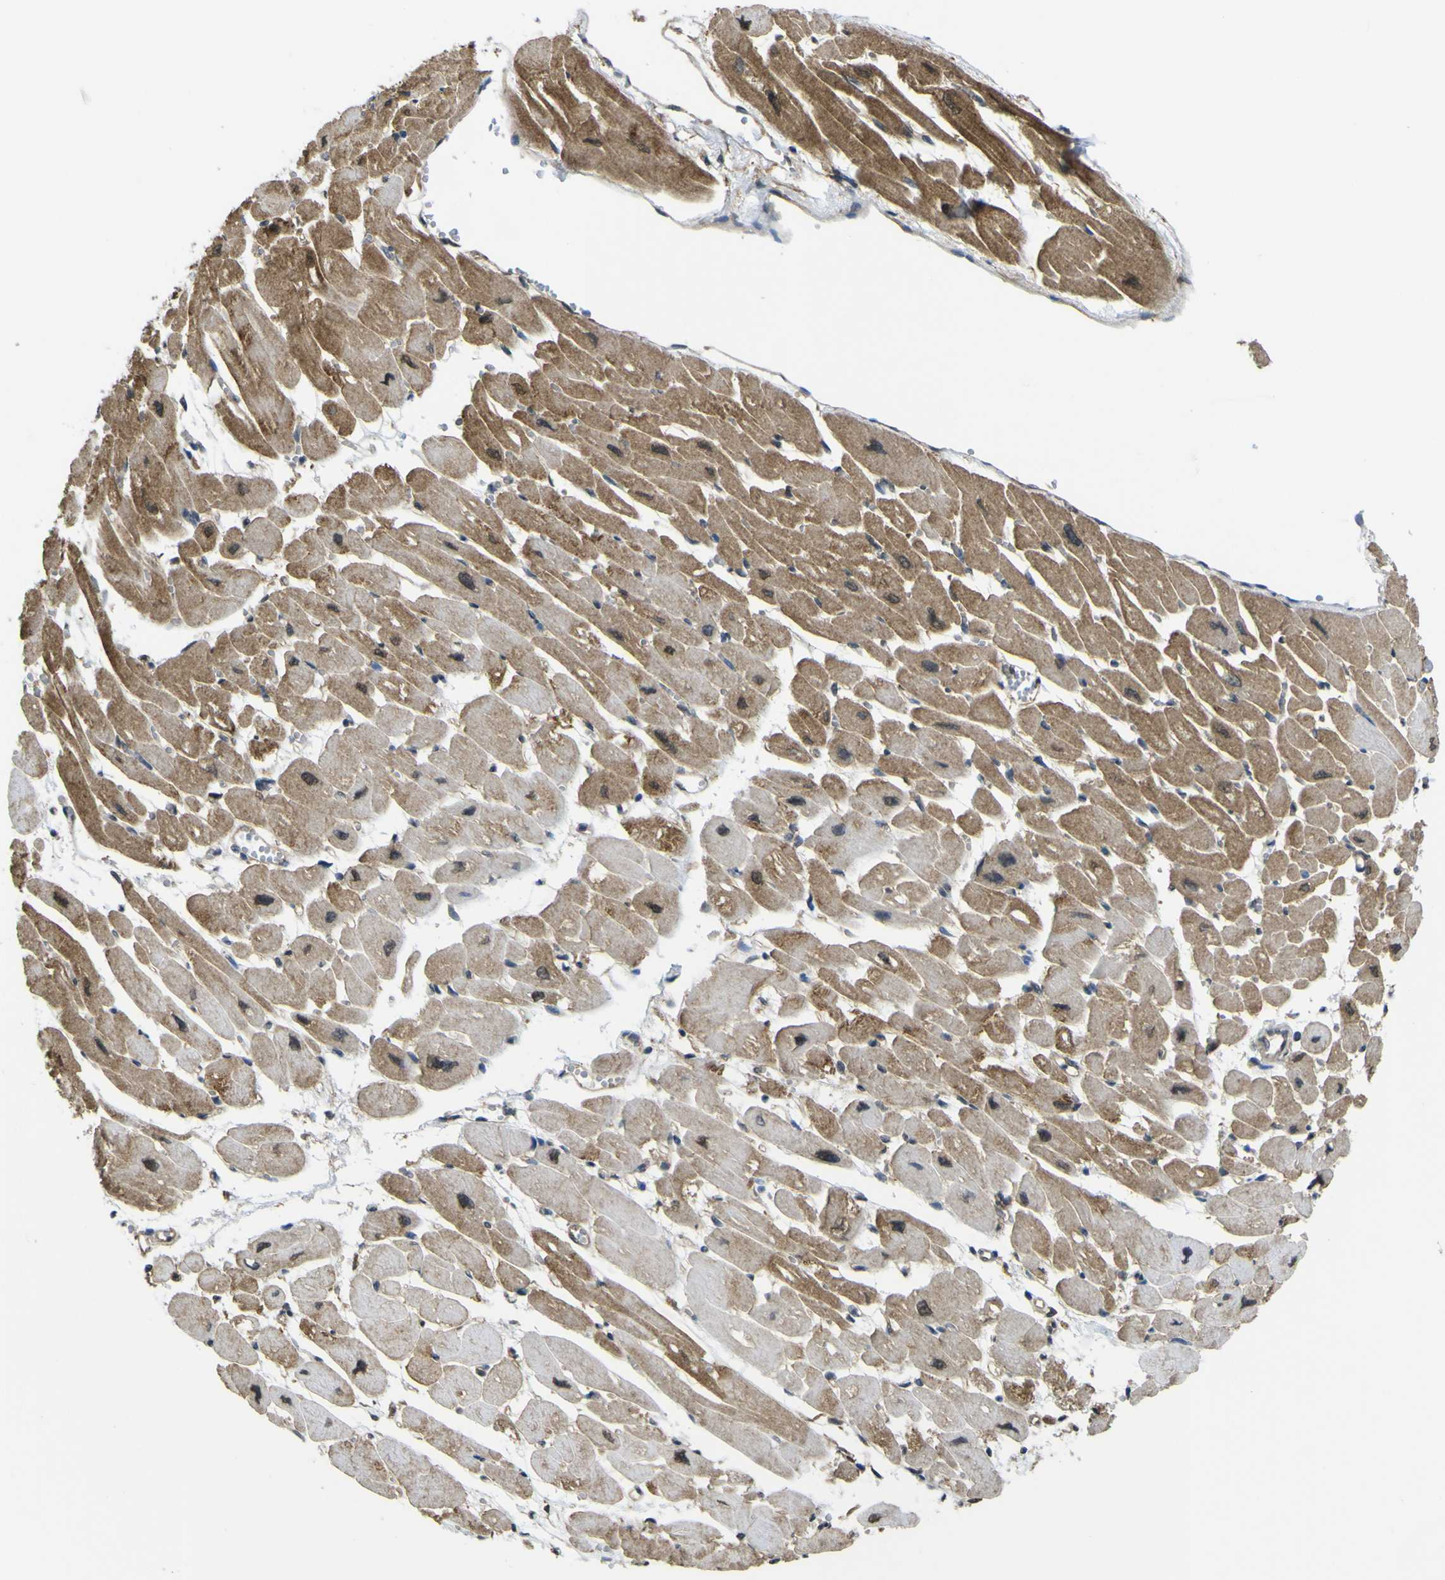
{"staining": {"intensity": "moderate", "quantity": ">75%", "location": "cytoplasmic/membranous,nuclear"}, "tissue": "heart muscle", "cell_type": "Cardiomyocytes", "image_type": "normal", "snomed": [{"axis": "morphology", "description": "Normal tissue, NOS"}, {"axis": "topography", "description": "Heart"}], "caption": "Moderate cytoplasmic/membranous,nuclear protein positivity is appreciated in approximately >75% of cardiomyocytes in heart muscle. (Stains: DAB in brown, nuclei in blue, Microscopy: brightfield microscopy at high magnification).", "gene": "YWHAG", "patient": {"sex": "female", "age": 54}}